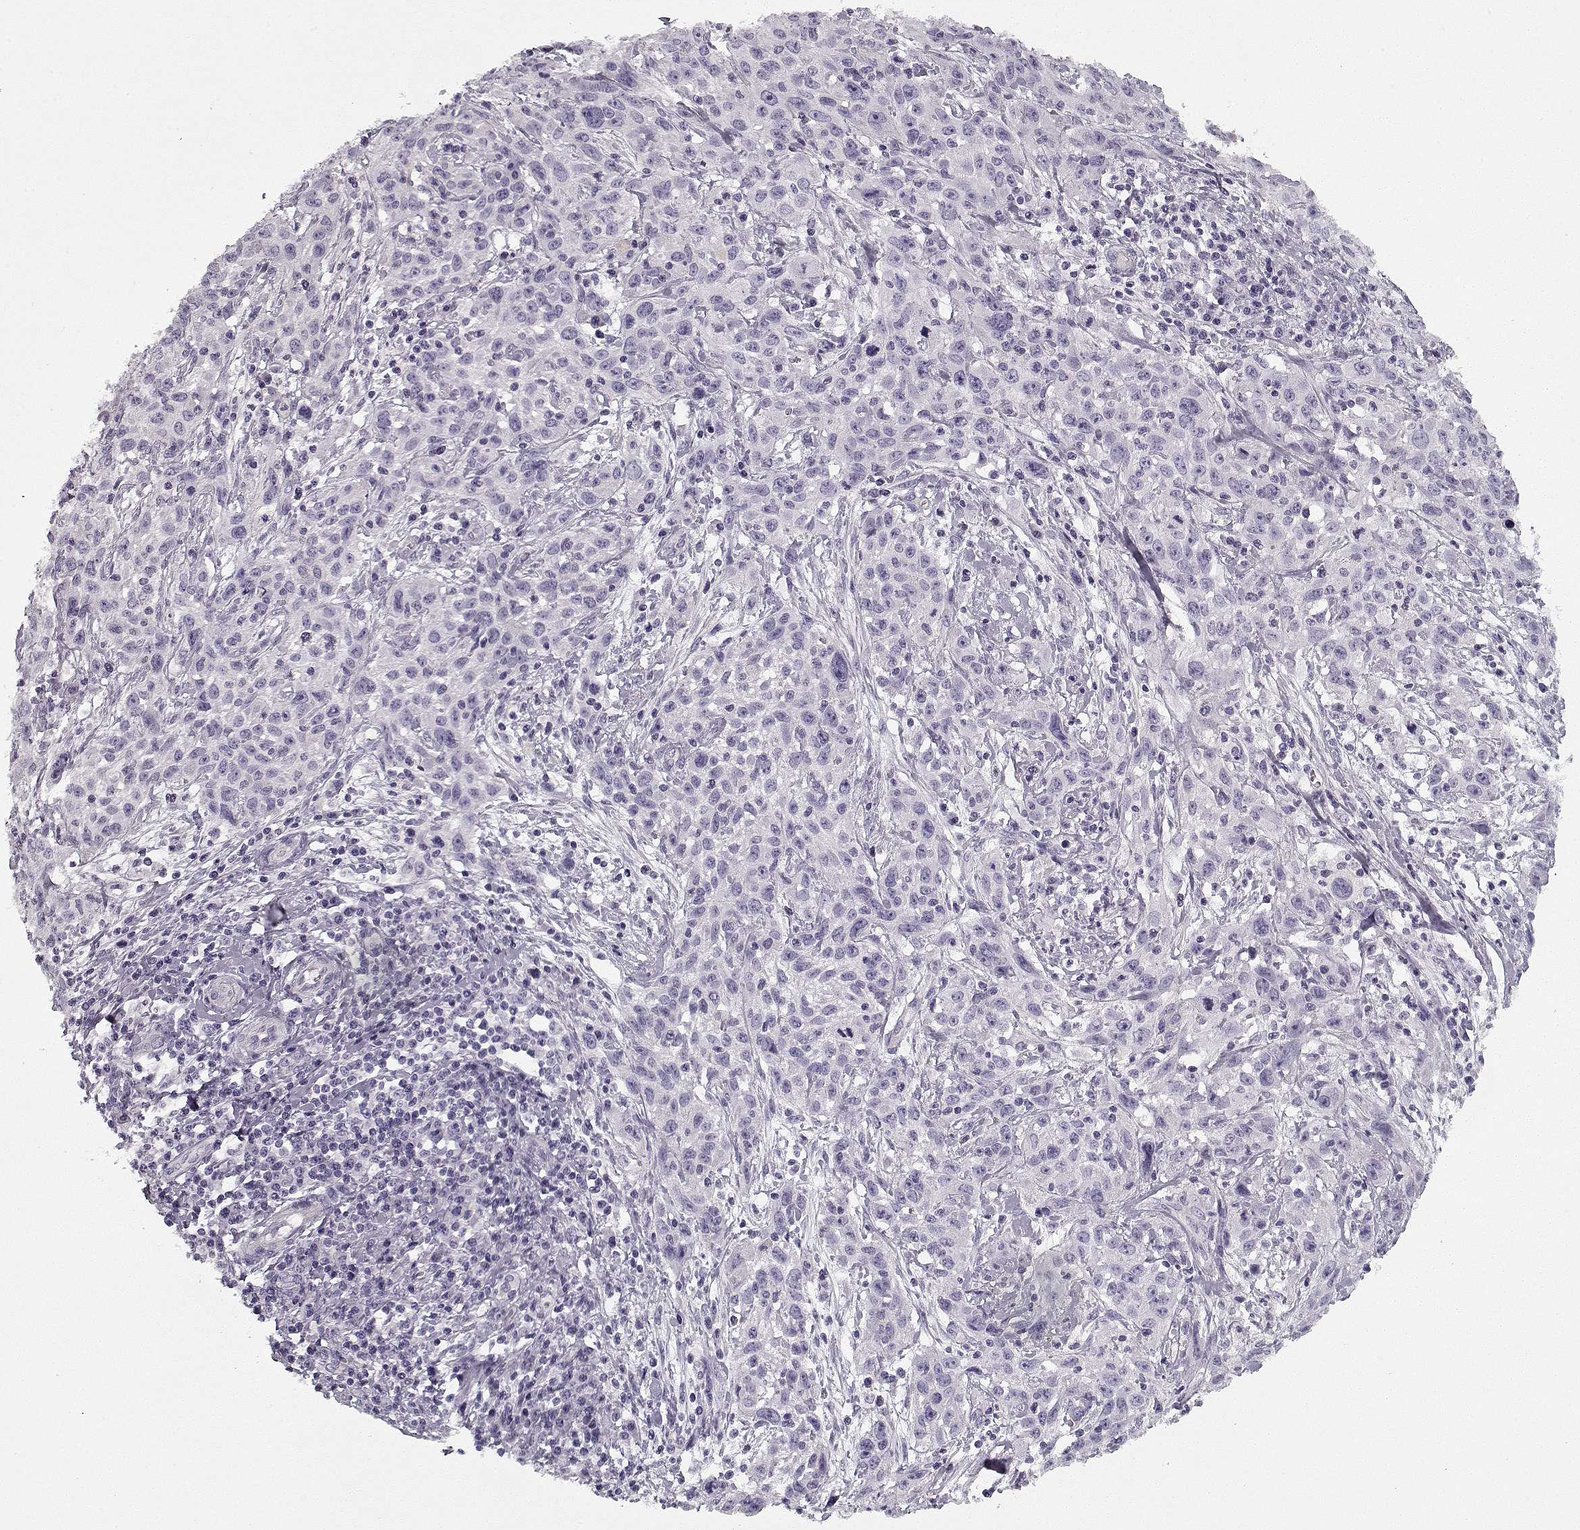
{"staining": {"intensity": "negative", "quantity": "none", "location": "none"}, "tissue": "cervical cancer", "cell_type": "Tumor cells", "image_type": "cancer", "snomed": [{"axis": "morphology", "description": "Squamous cell carcinoma, NOS"}, {"axis": "topography", "description": "Cervix"}], "caption": "IHC of cervical cancer demonstrates no expression in tumor cells. (DAB (3,3'-diaminobenzidine) immunohistochemistry (IHC) with hematoxylin counter stain).", "gene": "CCDC136", "patient": {"sex": "female", "age": 38}}